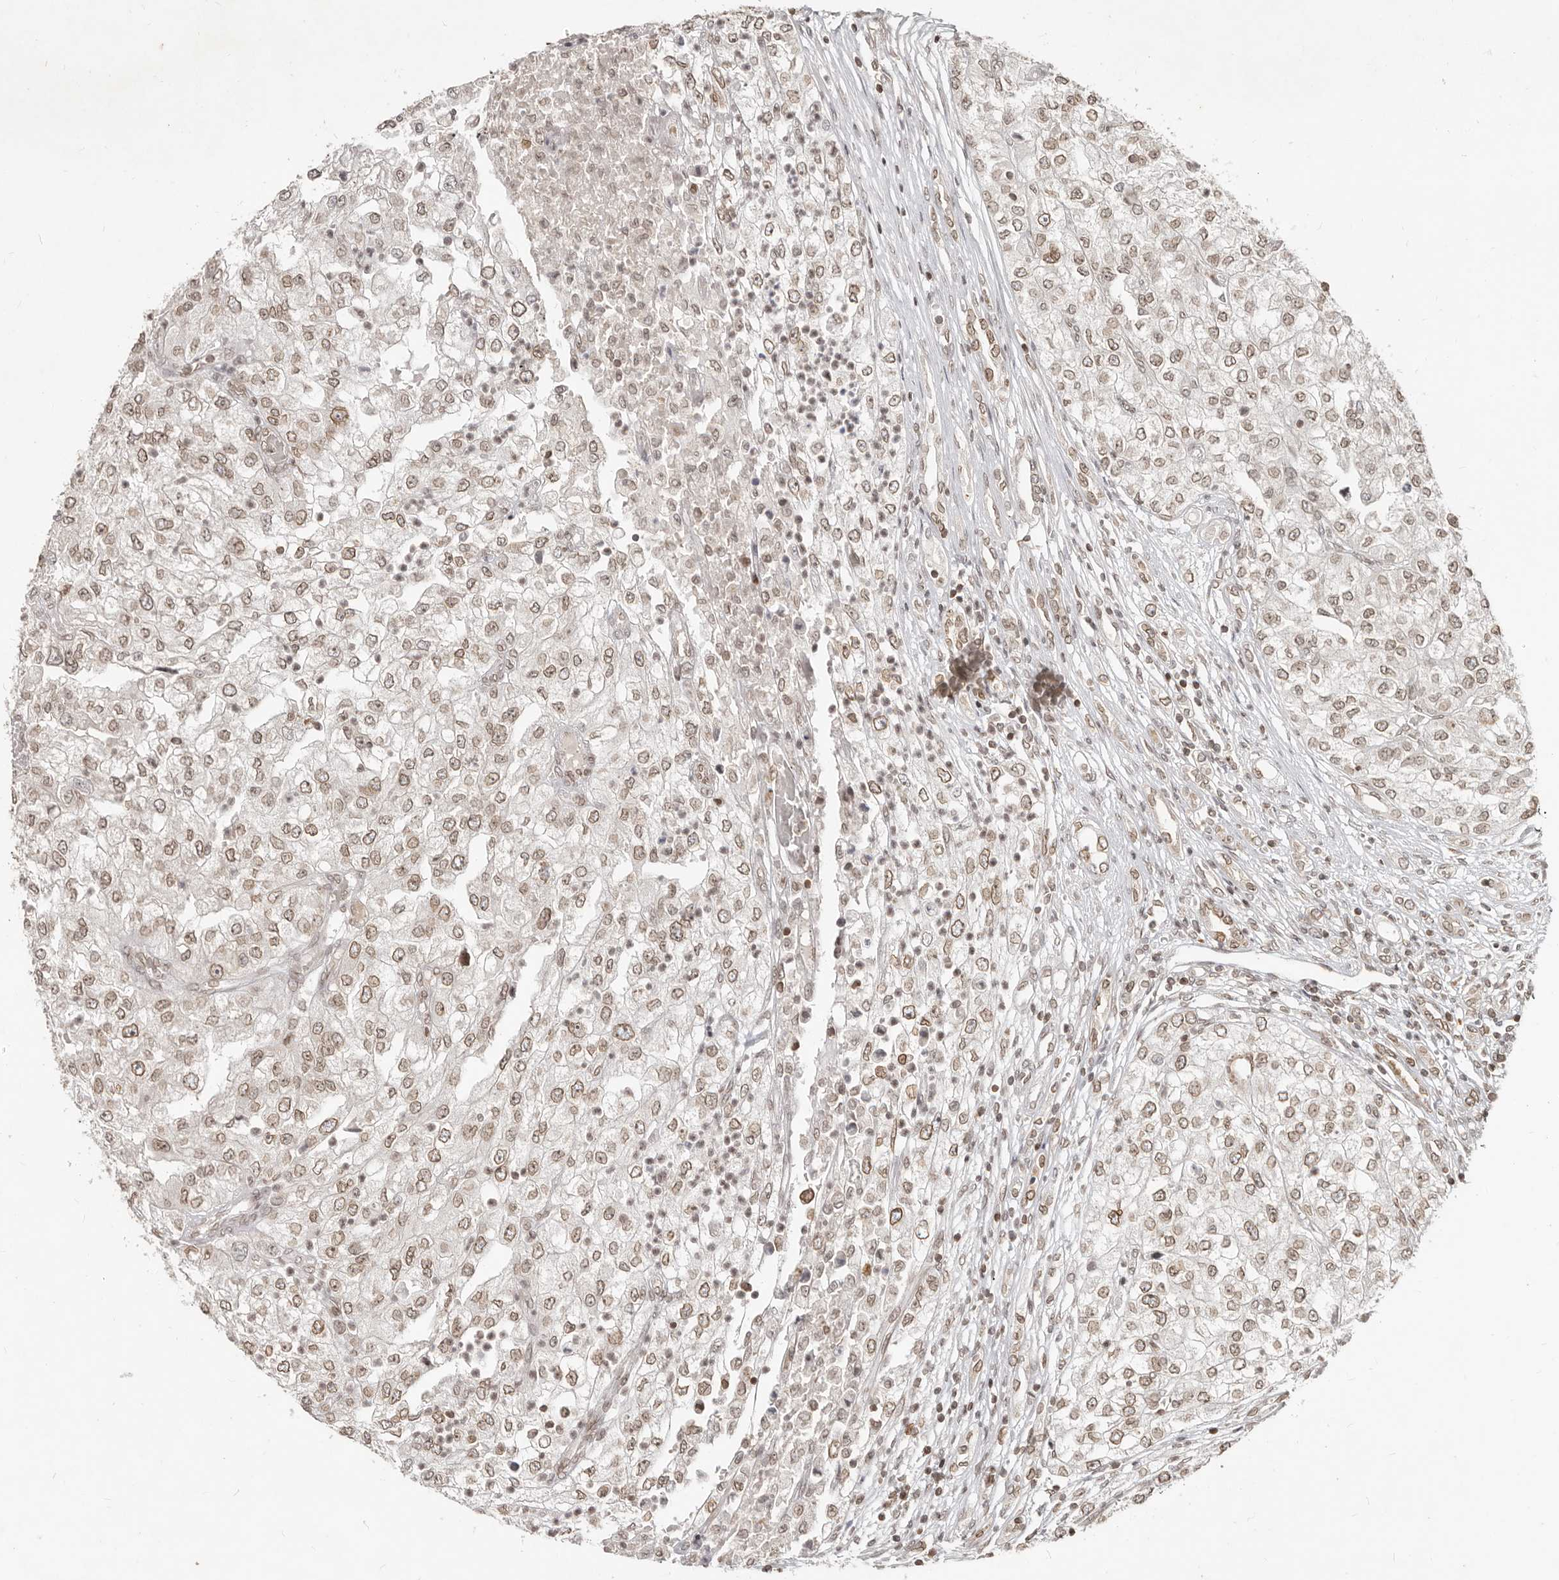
{"staining": {"intensity": "moderate", "quantity": ">75%", "location": "cytoplasmic/membranous,nuclear"}, "tissue": "renal cancer", "cell_type": "Tumor cells", "image_type": "cancer", "snomed": [{"axis": "morphology", "description": "Adenocarcinoma, NOS"}, {"axis": "topography", "description": "Kidney"}], "caption": "Moderate cytoplasmic/membranous and nuclear positivity is identified in approximately >75% of tumor cells in renal cancer.", "gene": "NUP153", "patient": {"sex": "female", "age": 54}}